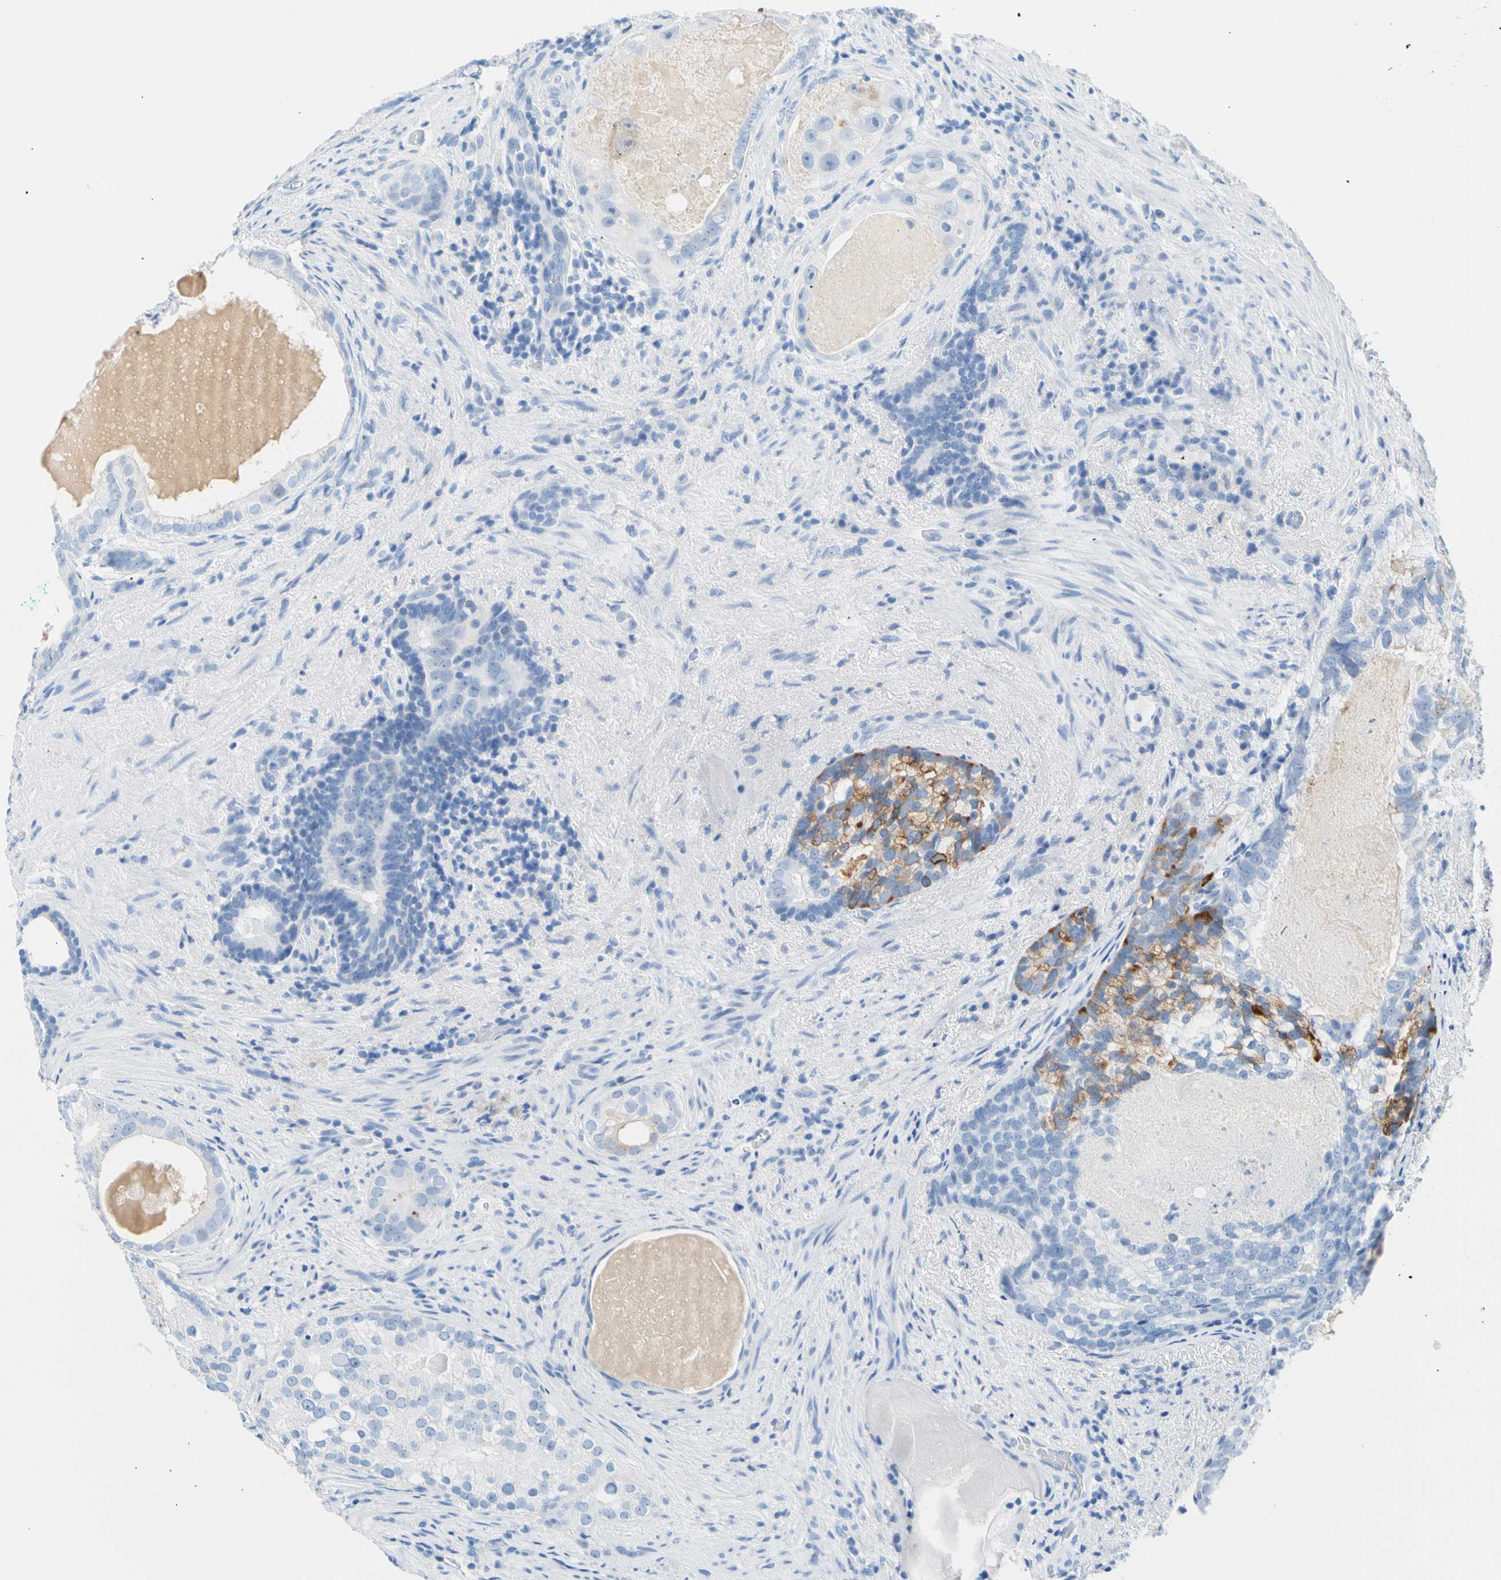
{"staining": {"intensity": "strong", "quantity": "<25%", "location": "cytoplasmic/membranous"}, "tissue": "prostate cancer", "cell_type": "Tumor cells", "image_type": "cancer", "snomed": [{"axis": "morphology", "description": "Adenocarcinoma, High grade"}, {"axis": "topography", "description": "Prostate"}], "caption": "Prostate cancer tissue displays strong cytoplasmic/membranous staining in approximately <25% of tumor cells", "gene": "CEL", "patient": {"sex": "male", "age": 66}}